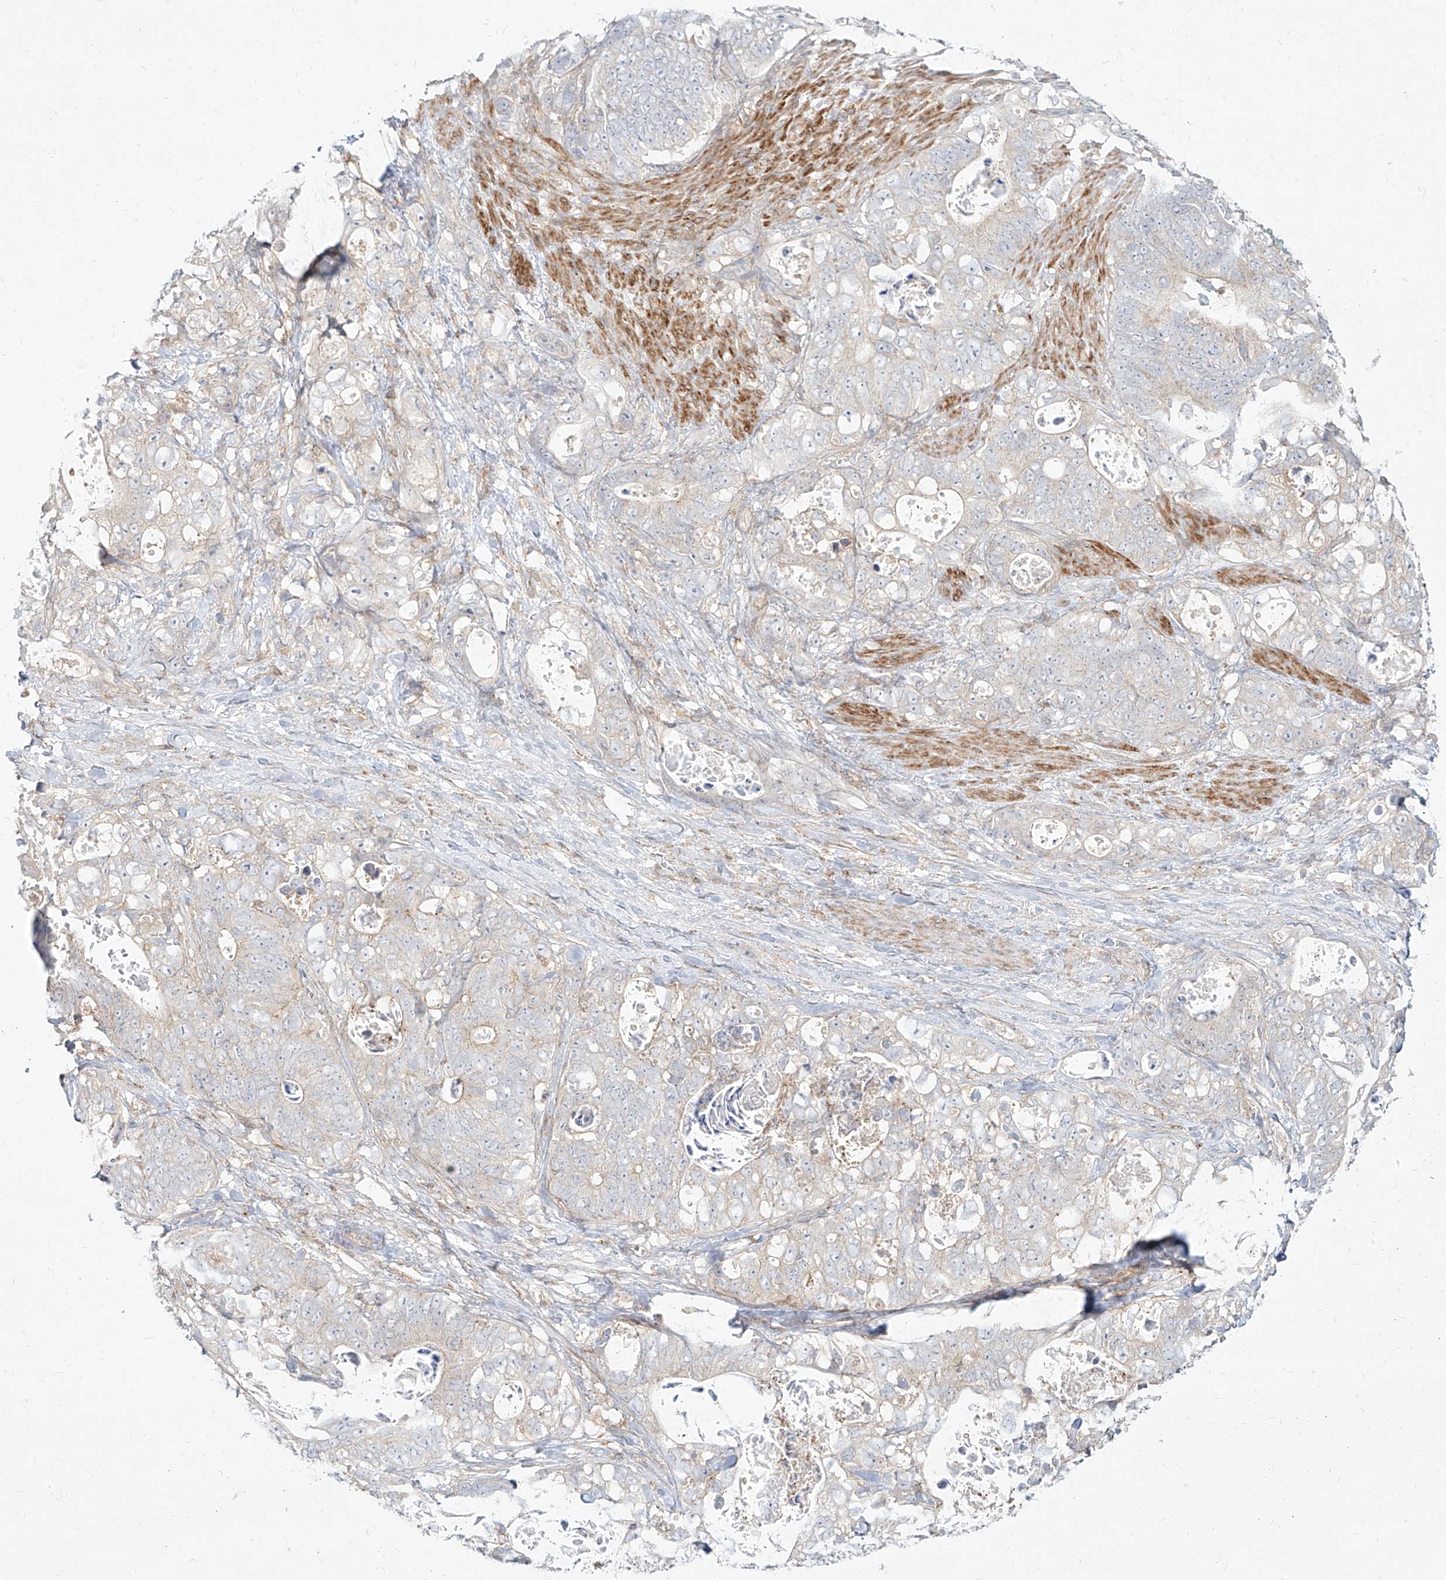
{"staining": {"intensity": "negative", "quantity": "none", "location": "none"}, "tissue": "stomach cancer", "cell_type": "Tumor cells", "image_type": "cancer", "snomed": [{"axis": "morphology", "description": "Normal tissue, NOS"}, {"axis": "morphology", "description": "Adenocarcinoma, NOS"}, {"axis": "topography", "description": "Stomach"}], "caption": "High magnification brightfield microscopy of adenocarcinoma (stomach) stained with DAB (brown) and counterstained with hematoxylin (blue): tumor cells show no significant staining.", "gene": "SLC2A12", "patient": {"sex": "female", "age": 89}}